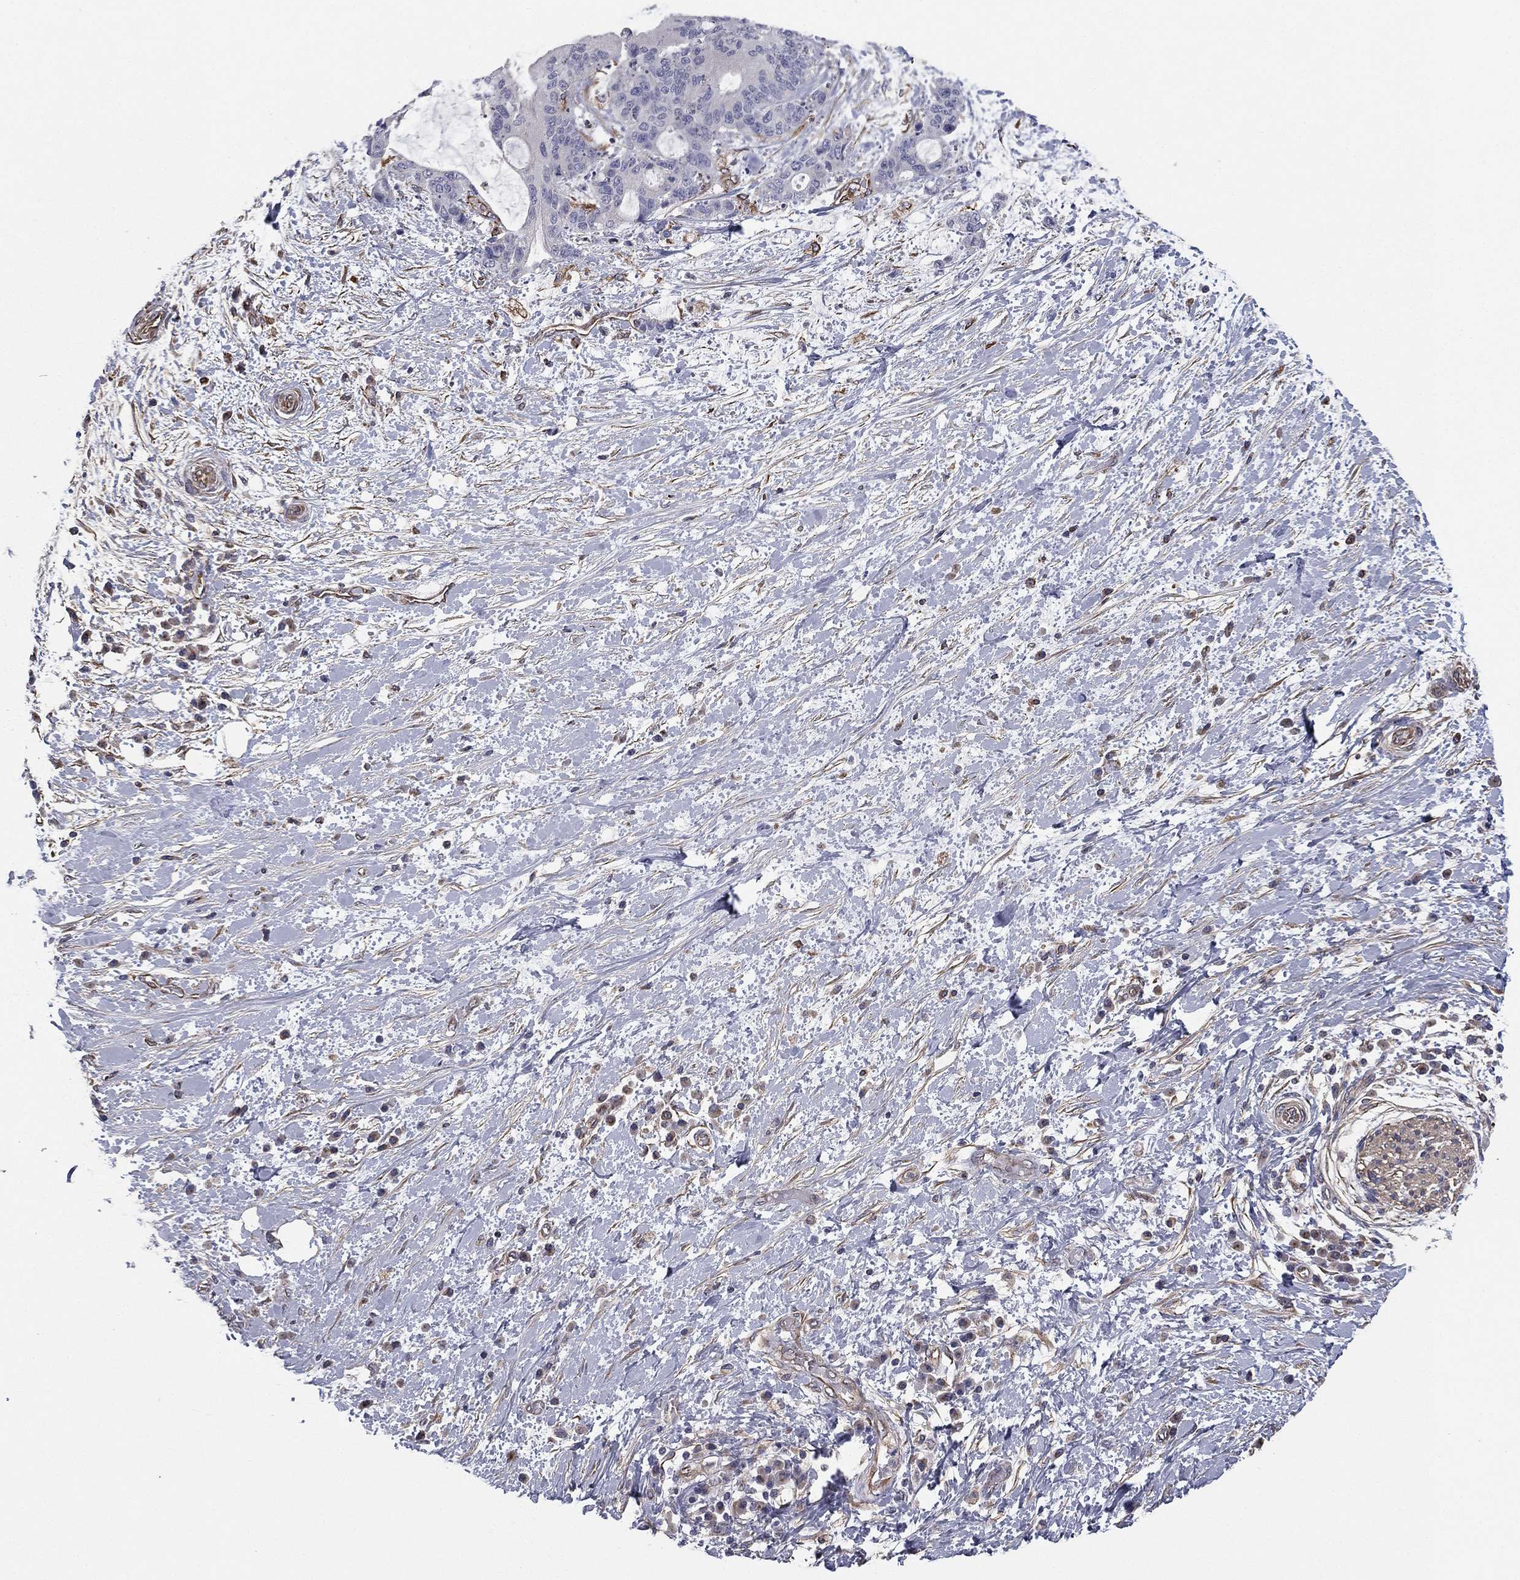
{"staining": {"intensity": "negative", "quantity": "none", "location": "none"}, "tissue": "liver cancer", "cell_type": "Tumor cells", "image_type": "cancer", "snomed": [{"axis": "morphology", "description": "Cholangiocarcinoma"}, {"axis": "topography", "description": "Liver"}], "caption": "Immunohistochemical staining of human cholangiocarcinoma (liver) reveals no significant positivity in tumor cells.", "gene": "SCUBE1", "patient": {"sex": "female", "age": 73}}